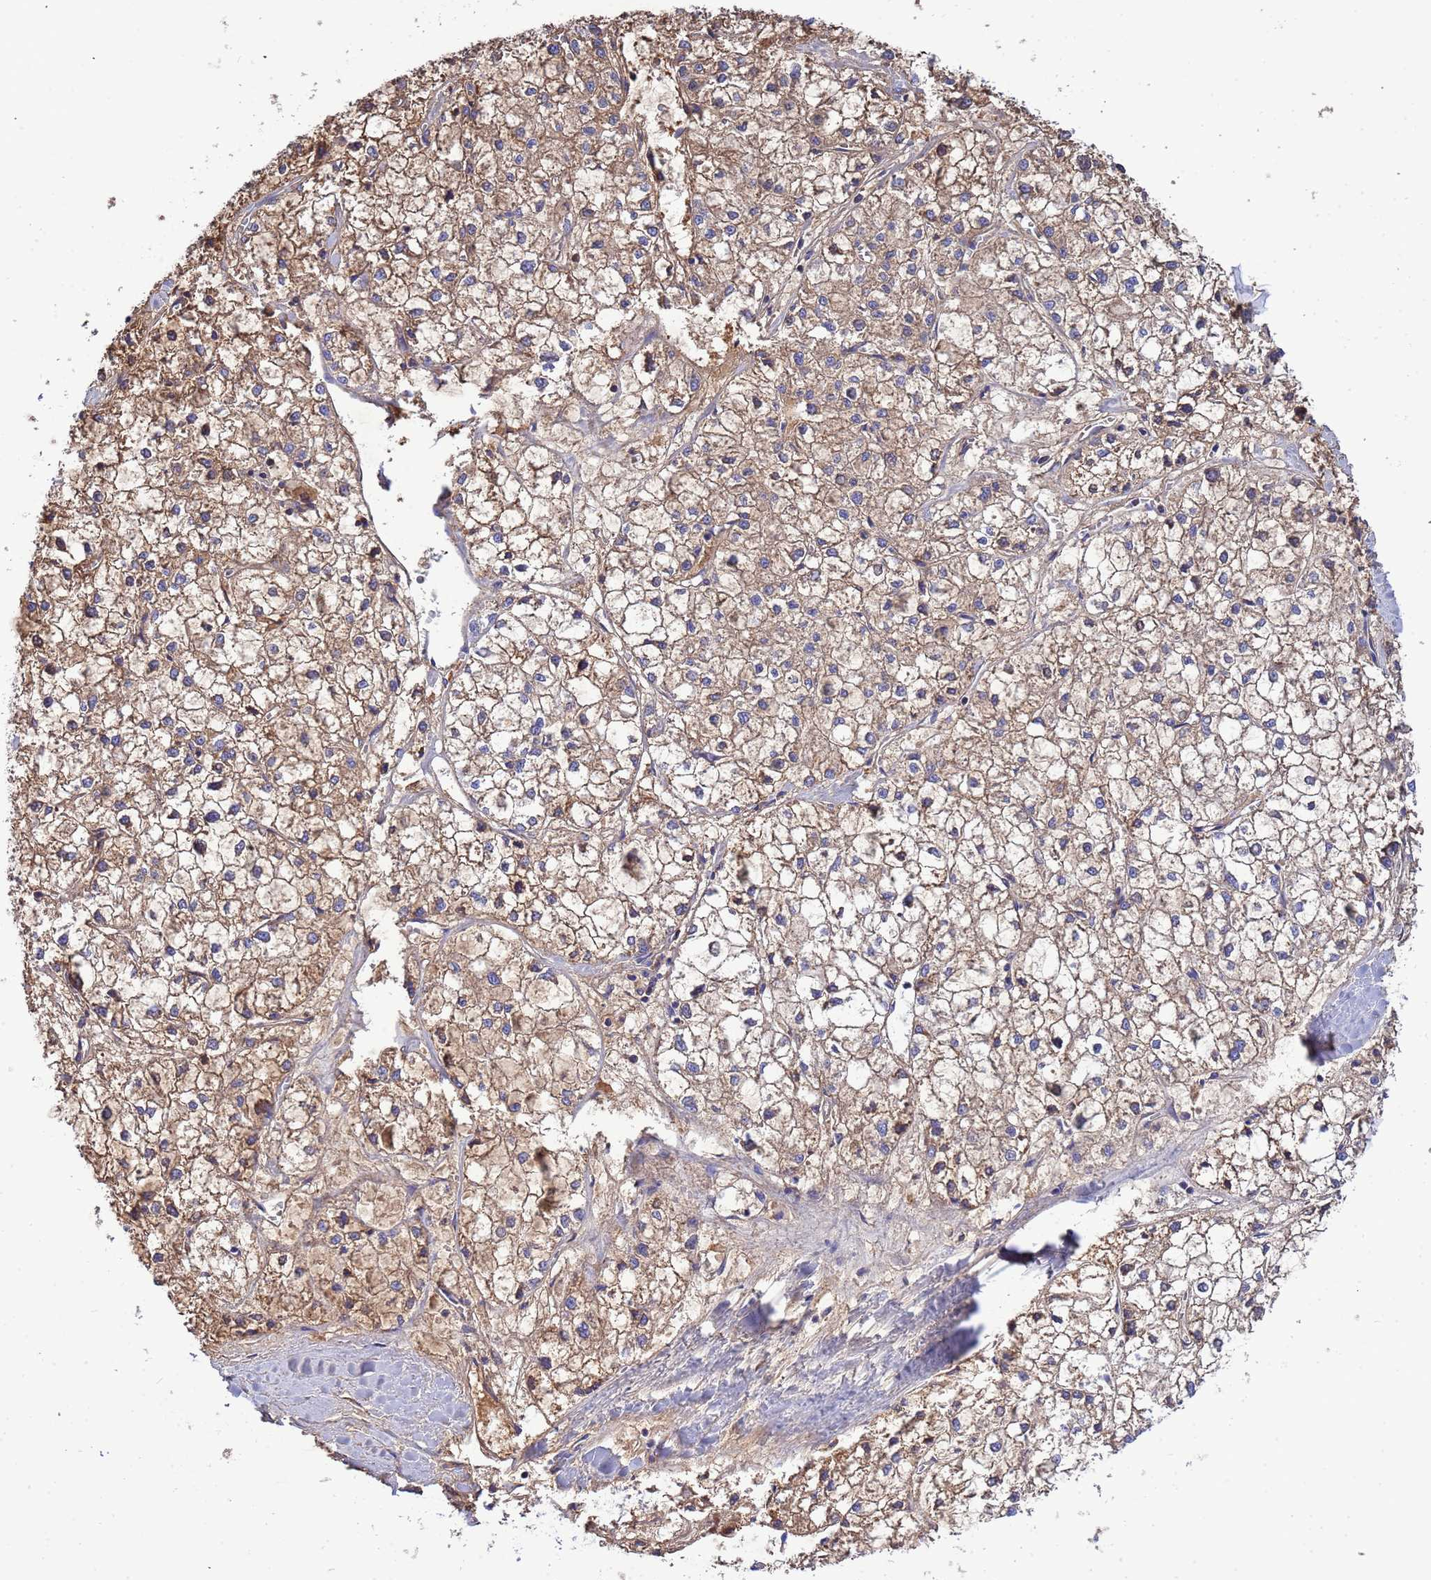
{"staining": {"intensity": "weak", "quantity": ">75%", "location": "cytoplasmic/membranous"}, "tissue": "liver cancer", "cell_type": "Tumor cells", "image_type": "cancer", "snomed": [{"axis": "morphology", "description": "Carcinoma, Hepatocellular, NOS"}, {"axis": "topography", "description": "Liver"}], "caption": "A low amount of weak cytoplasmic/membranous staining is present in approximately >75% of tumor cells in liver cancer (hepatocellular carcinoma) tissue.", "gene": "GLUD1", "patient": {"sex": "female", "age": 43}}